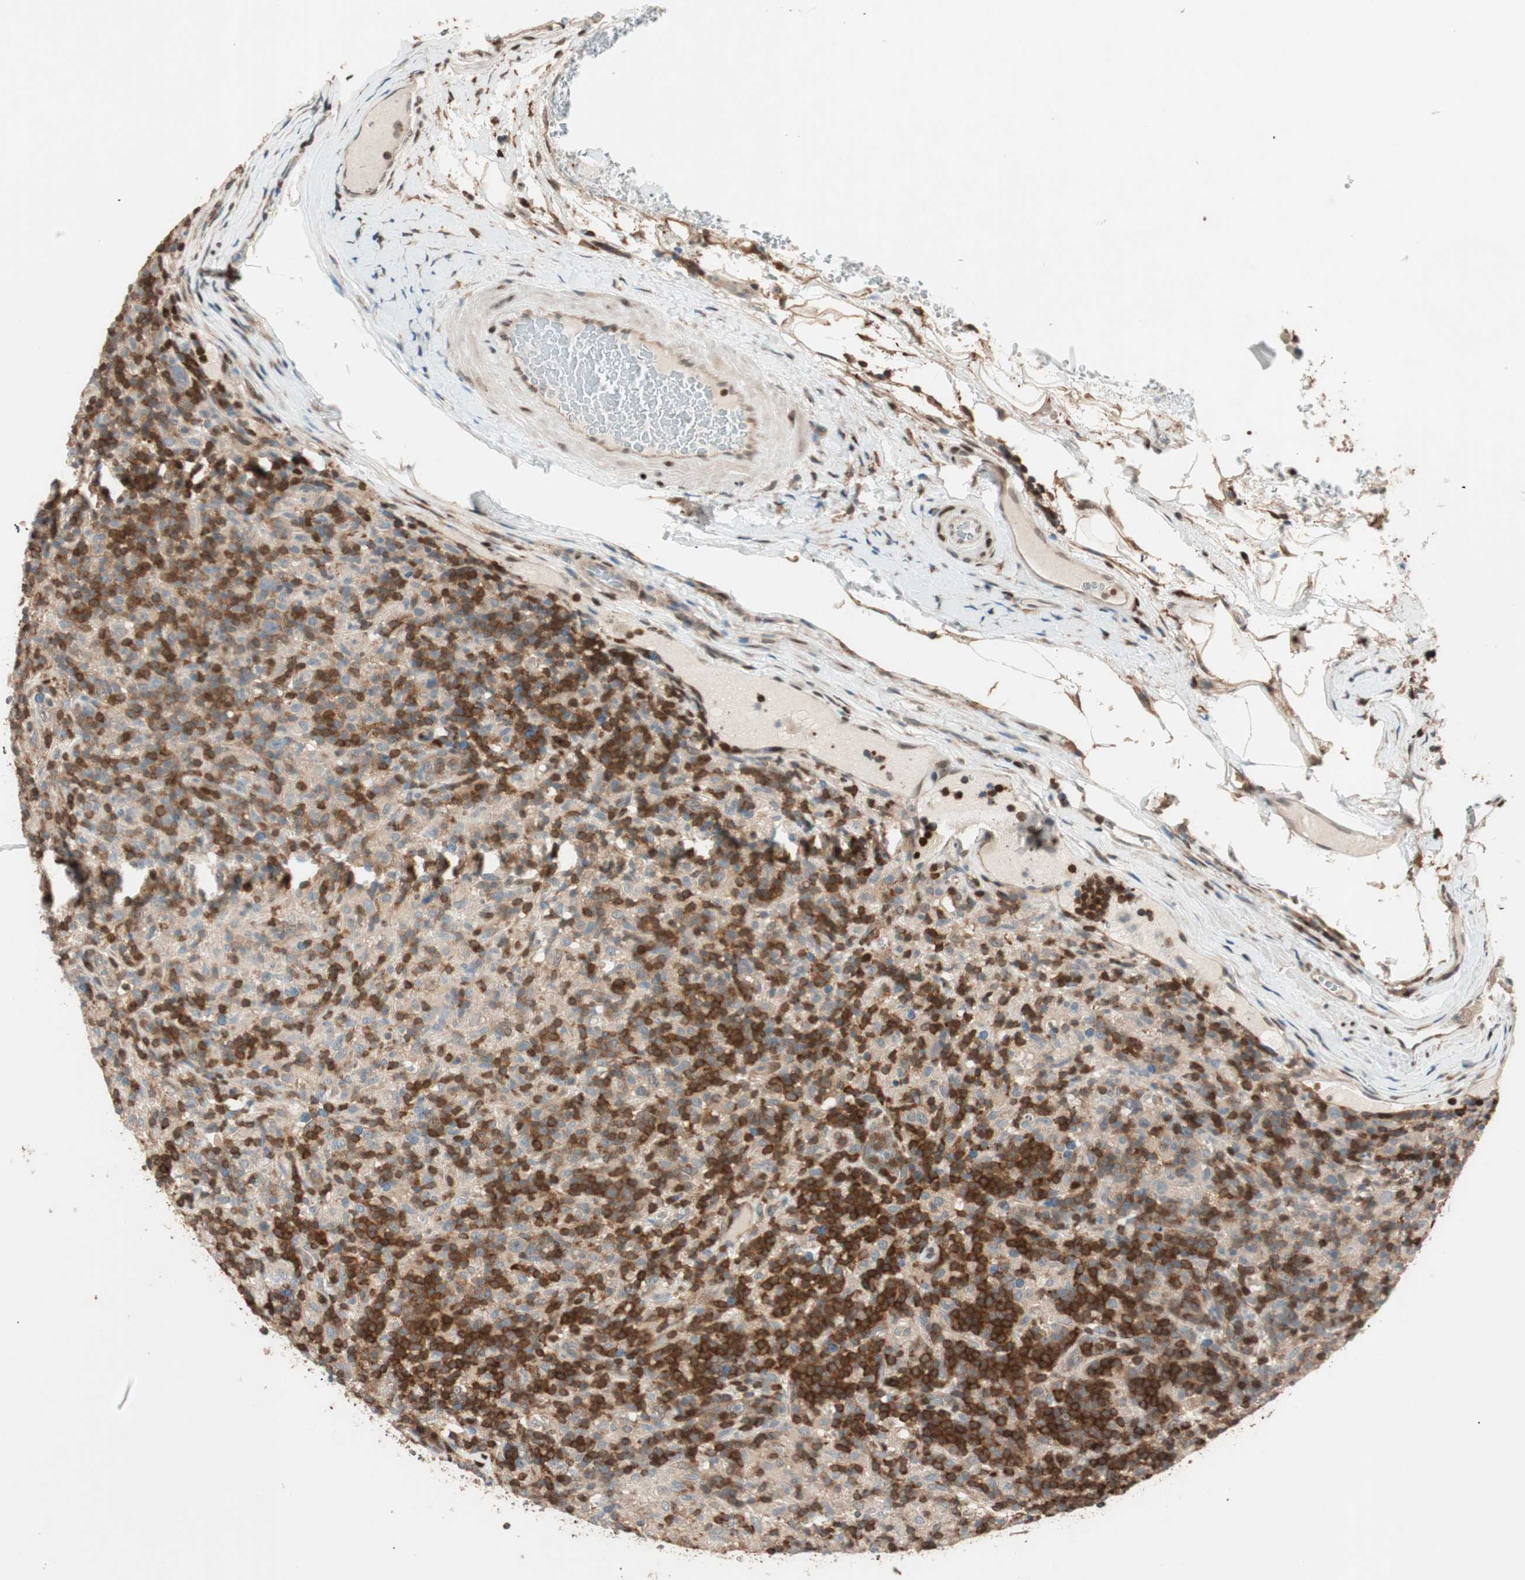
{"staining": {"intensity": "strong", "quantity": "25%-75%", "location": "cytoplasmic/membranous"}, "tissue": "lymphoma", "cell_type": "Tumor cells", "image_type": "cancer", "snomed": [{"axis": "morphology", "description": "Hodgkin's disease, NOS"}, {"axis": "topography", "description": "Lymph node"}], "caption": "Strong cytoplasmic/membranous protein staining is present in about 25%-75% of tumor cells in lymphoma.", "gene": "BIN1", "patient": {"sex": "male", "age": 70}}